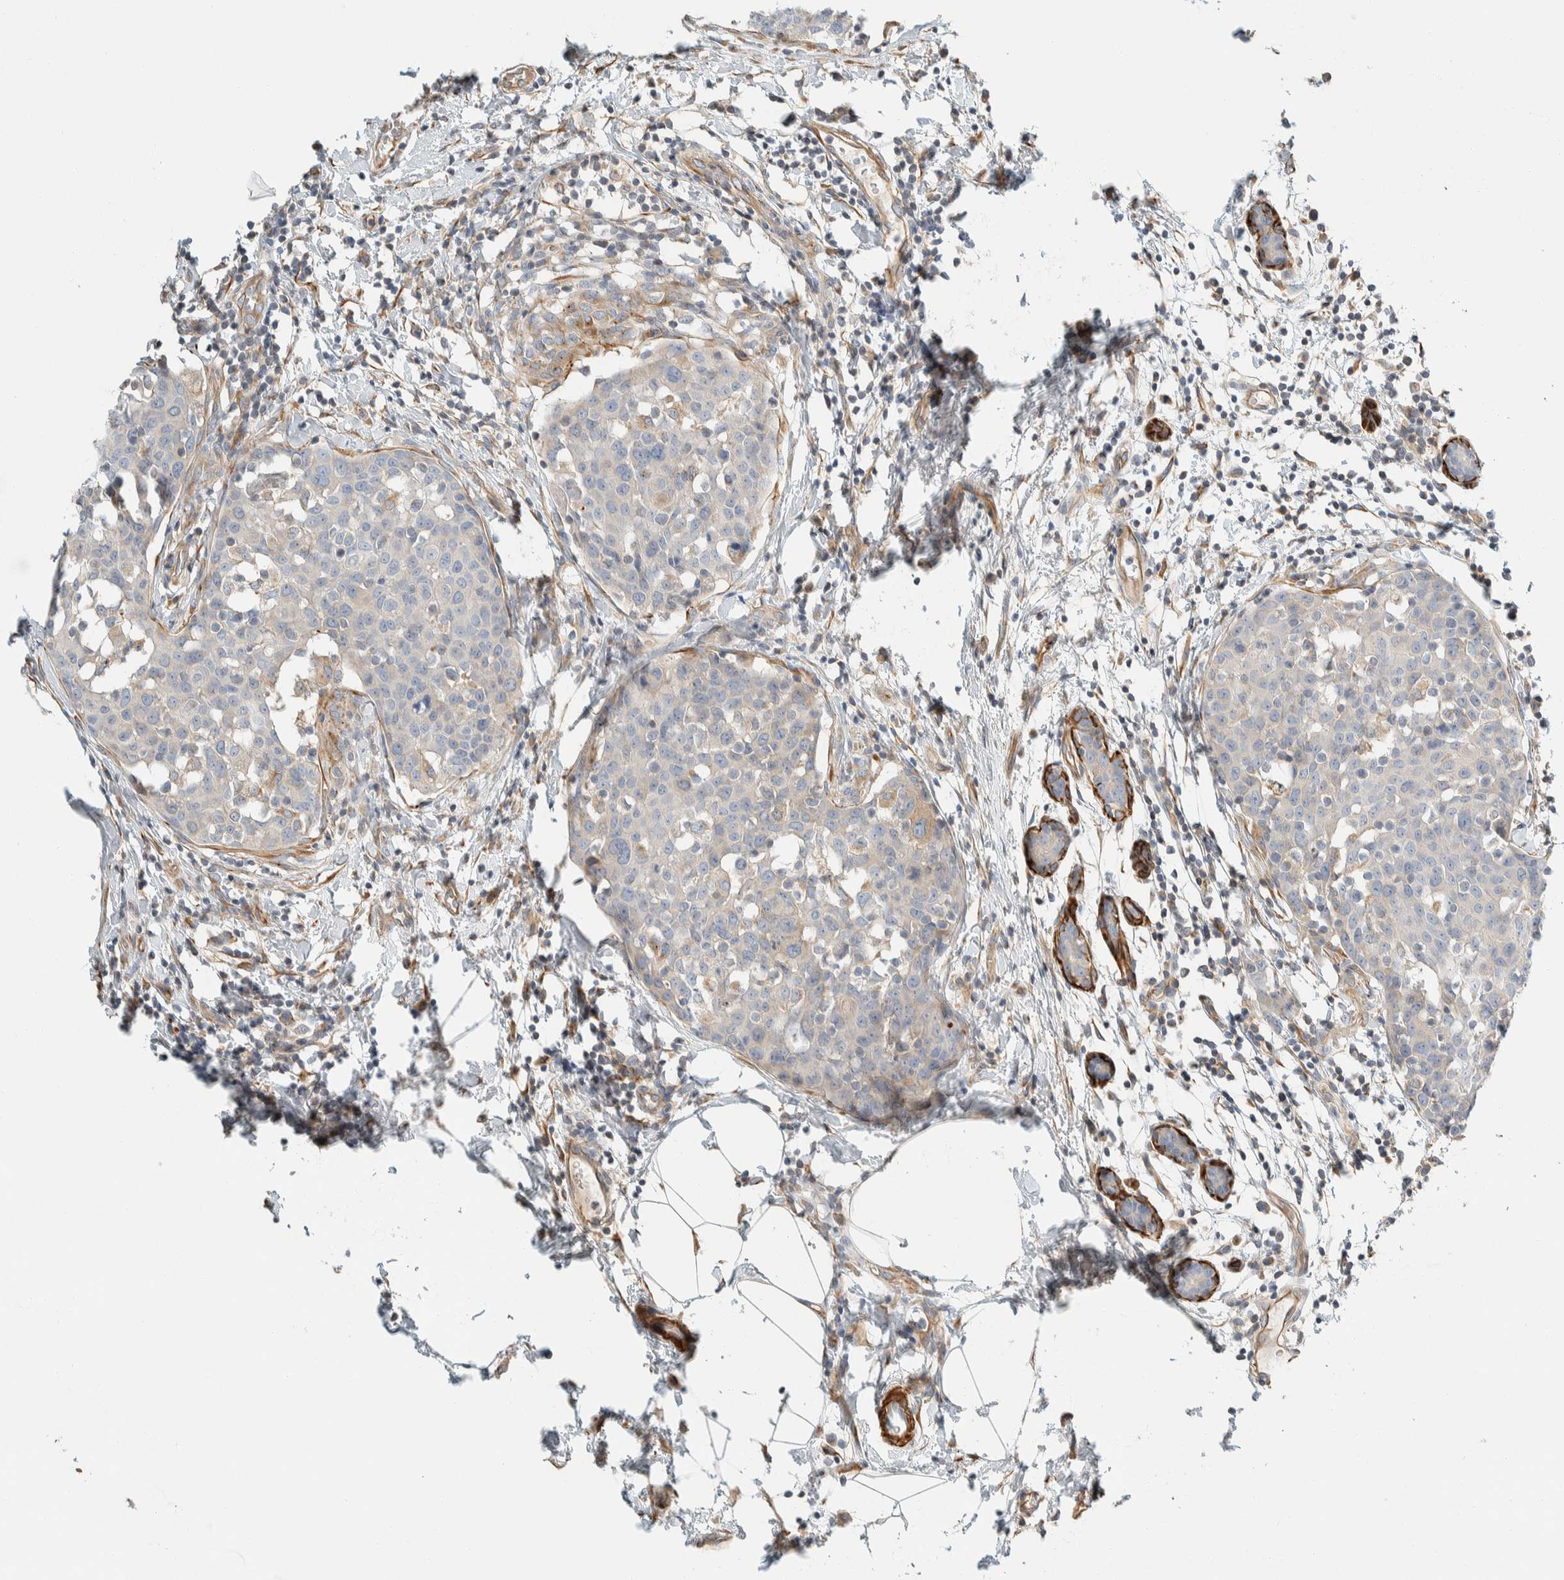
{"staining": {"intensity": "negative", "quantity": "none", "location": "none"}, "tissue": "breast cancer", "cell_type": "Tumor cells", "image_type": "cancer", "snomed": [{"axis": "morphology", "description": "Normal tissue, NOS"}, {"axis": "morphology", "description": "Duct carcinoma"}, {"axis": "topography", "description": "Breast"}], "caption": "Infiltrating ductal carcinoma (breast) was stained to show a protein in brown. There is no significant staining in tumor cells.", "gene": "CDR2", "patient": {"sex": "female", "age": 37}}